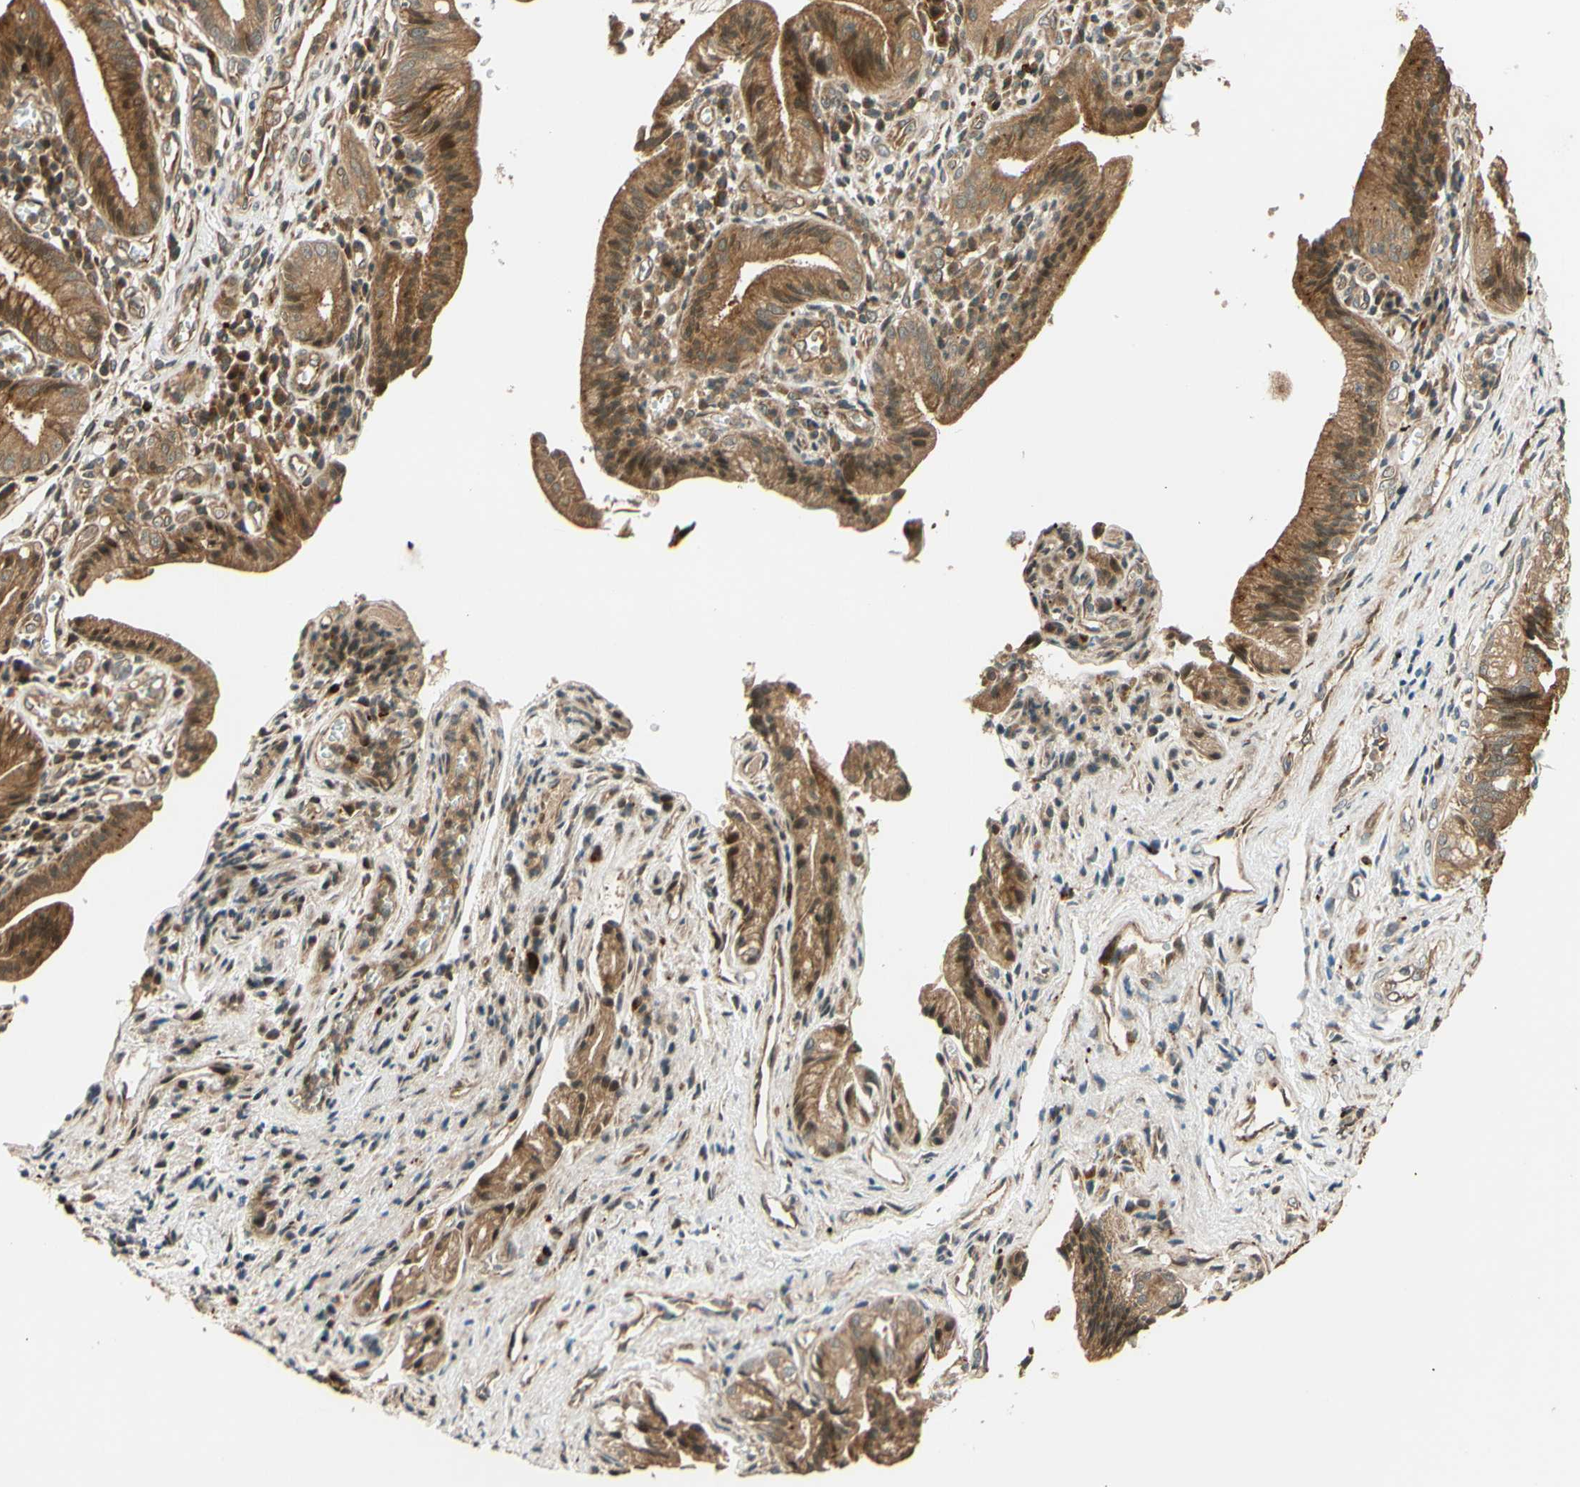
{"staining": {"intensity": "moderate", "quantity": ">75%", "location": "cytoplasmic/membranous,nuclear"}, "tissue": "pancreatic cancer", "cell_type": "Tumor cells", "image_type": "cancer", "snomed": [{"axis": "morphology", "description": "Adenocarcinoma, NOS"}, {"axis": "topography", "description": "Pancreas"}], "caption": "The micrograph reveals staining of pancreatic cancer, revealing moderate cytoplasmic/membranous and nuclear protein positivity (brown color) within tumor cells.", "gene": "RNF19A", "patient": {"sex": "female", "age": 75}}